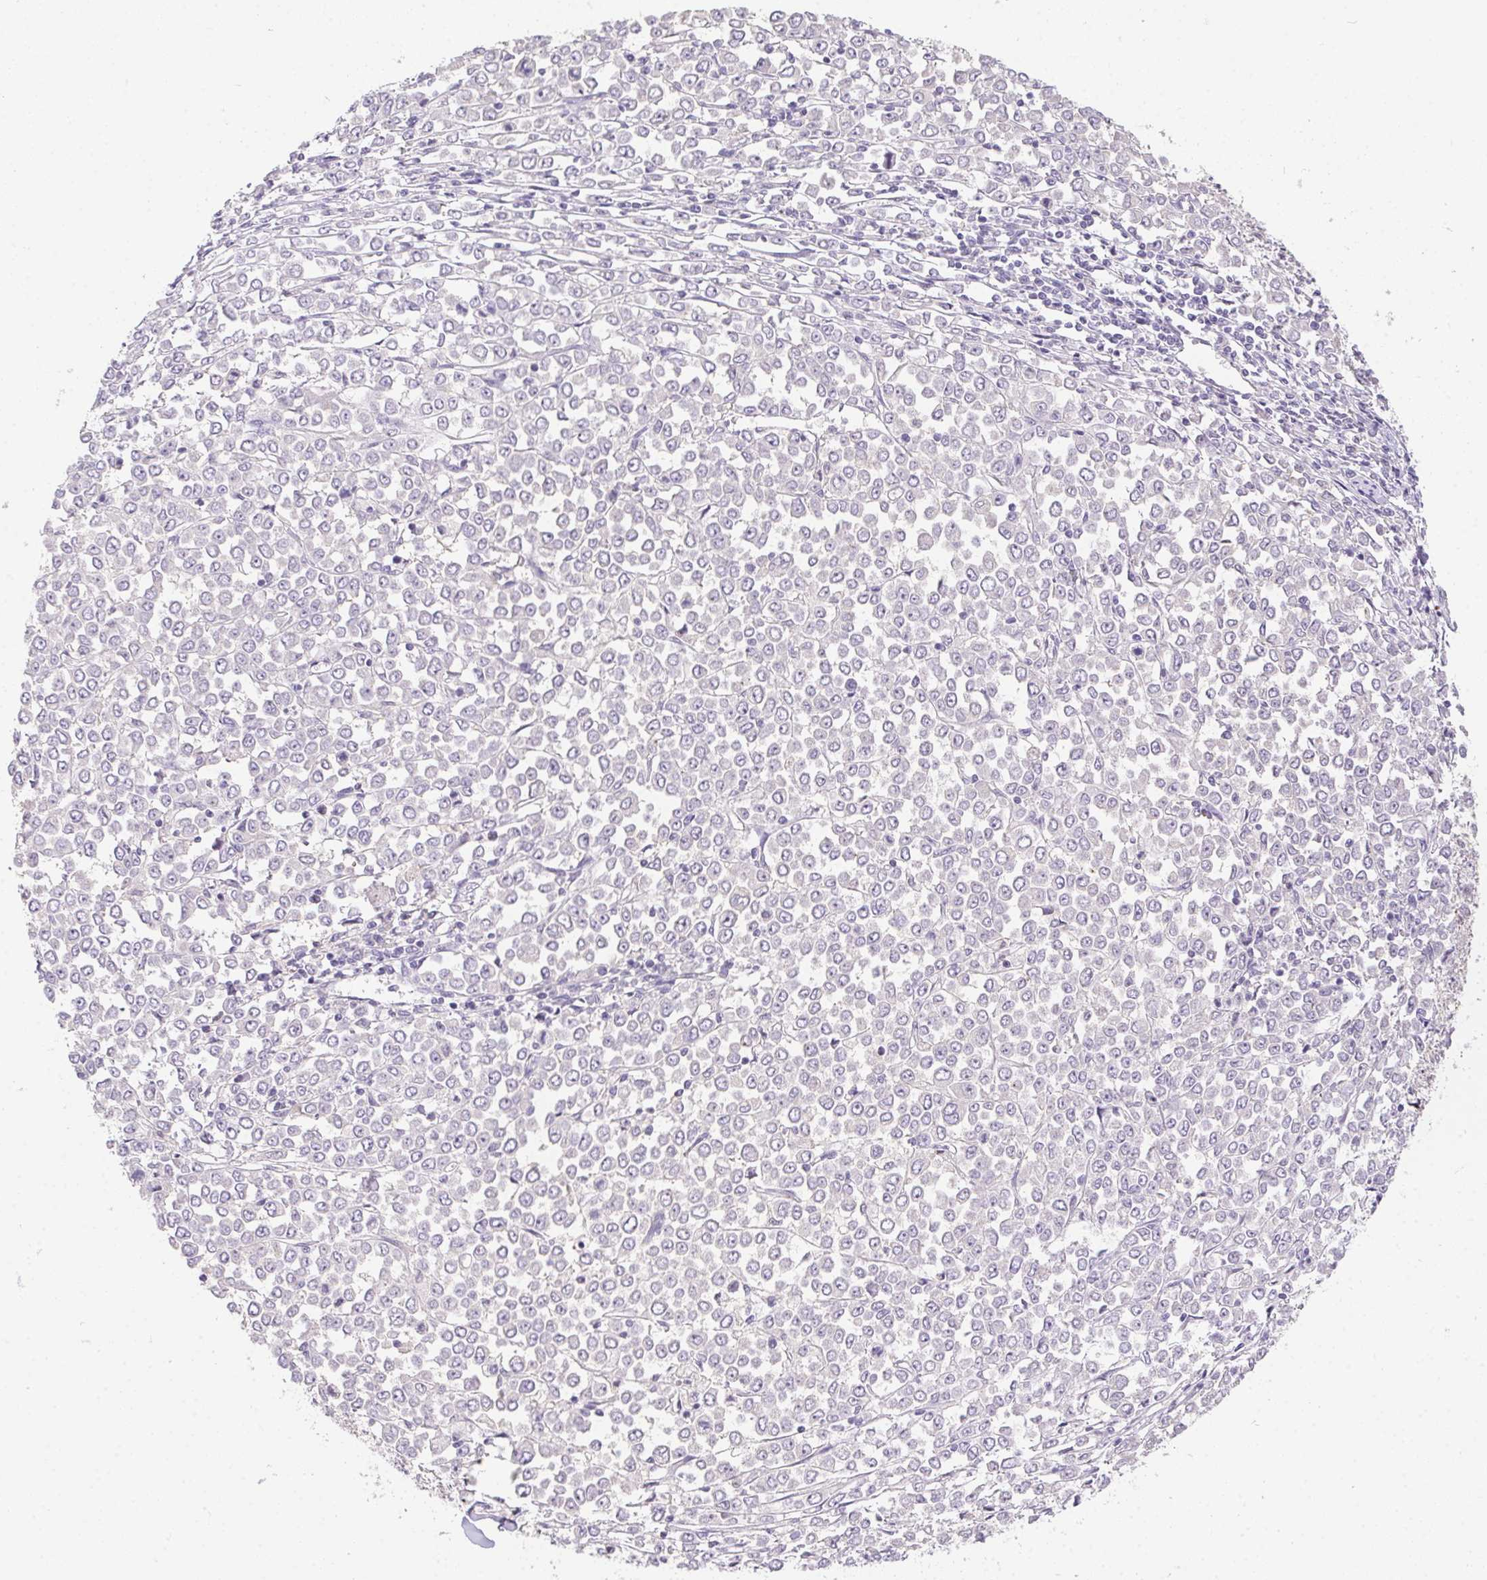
{"staining": {"intensity": "negative", "quantity": "none", "location": "none"}, "tissue": "stomach cancer", "cell_type": "Tumor cells", "image_type": "cancer", "snomed": [{"axis": "morphology", "description": "Adenocarcinoma, NOS"}, {"axis": "topography", "description": "Stomach, upper"}], "caption": "The immunohistochemistry histopathology image has no significant positivity in tumor cells of adenocarcinoma (stomach) tissue.", "gene": "SP9", "patient": {"sex": "male", "age": 70}}